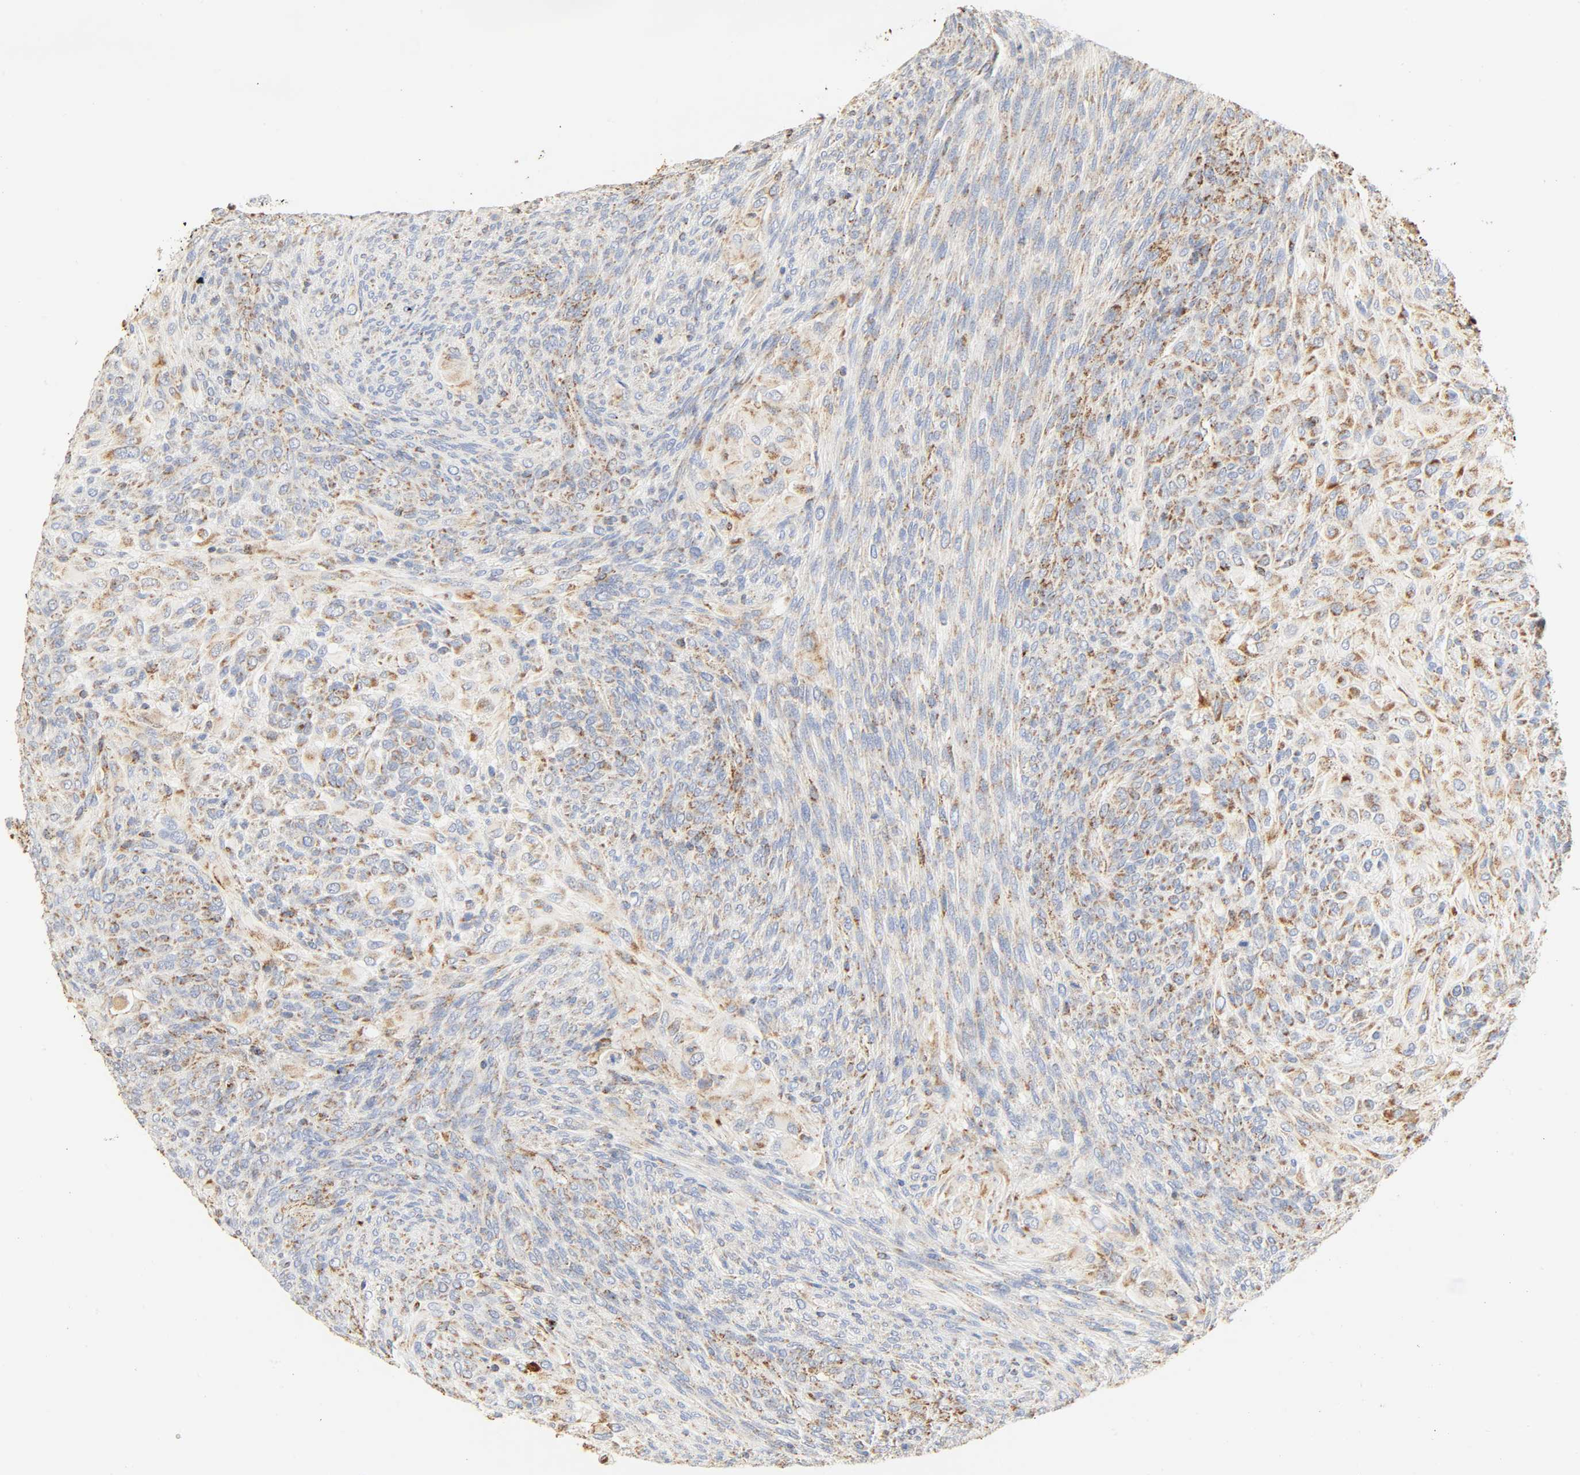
{"staining": {"intensity": "weak", "quantity": "25%-75%", "location": "cytoplasmic/membranous"}, "tissue": "glioma", "cell_type": "Tumor cells", "image_type": "cancer", "snomed": [{"axis": "morphology", "description": "Glioma, malignant, High grade"}, {"axis": "topography", "description": "Cerebral cortex"}], "caption": "Brown immunohistochemical staining in human glioma exhibits weak cytoplasmic/membranous positivity in approximately 25%-75% of tumor cells.", "gene": "ACAT1", "patient": {"sex": "female", "age": 55}}